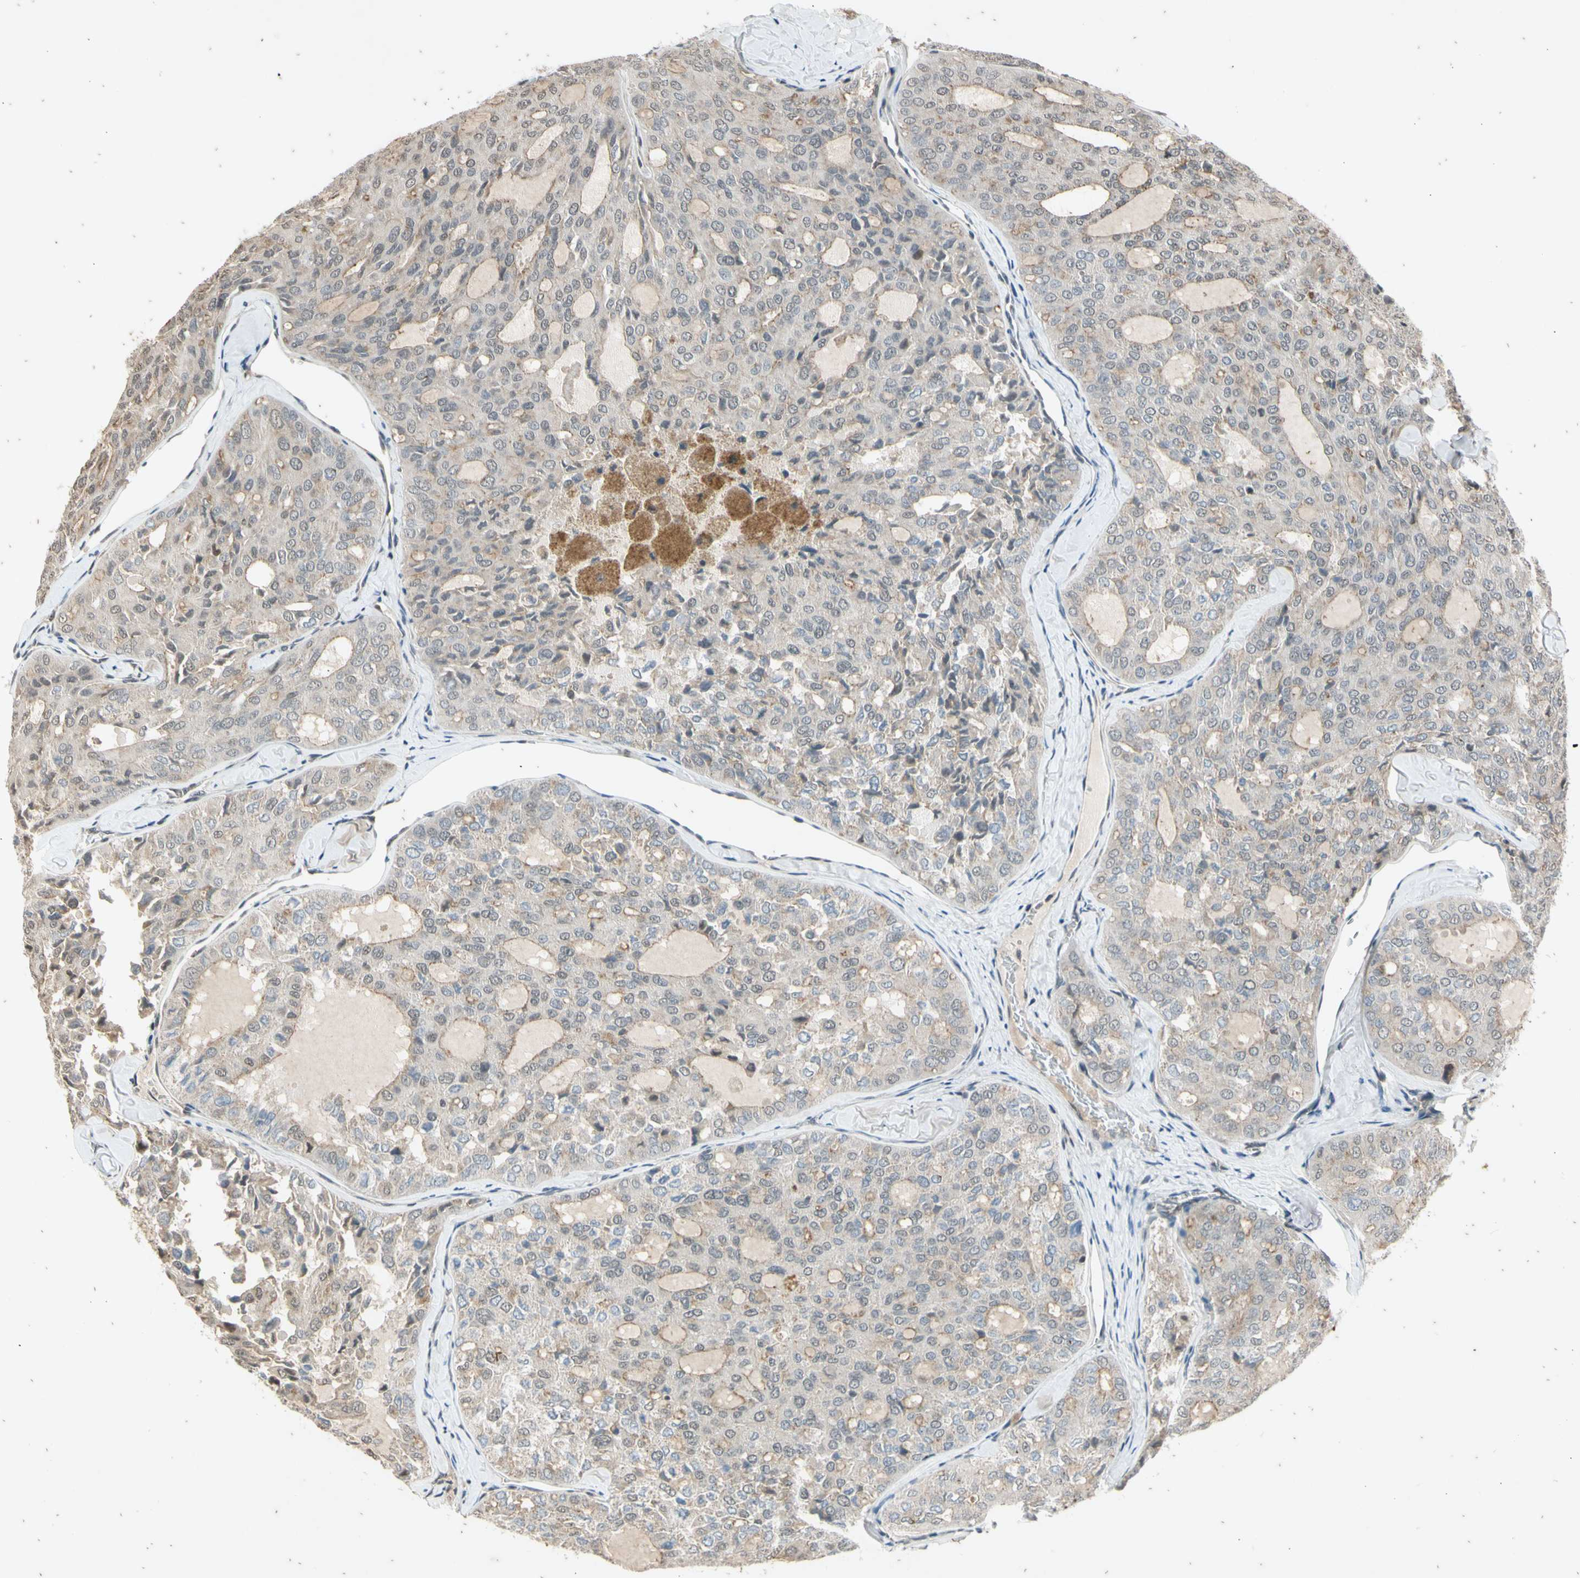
{"staining": {"intensity": "weak", "quantity": "<25%", "location": "cytoplasmic/membranous"}, "tissue": "thyroid cancer", "cell_type": "Tumor cells", "image_type": "cancer", "snomed": [{"axis": "morphology", "description": "Follicular adenoma carcinoma, NOS"}, {"axis": "topography", "description": "Thyroid gland"}], "caption": "Thyroid cancer (follicular adenoma carcinoma) stained for a protein using immunohistochemistry reveals no positivity tumor cells.", "gene": "EFNB2", "patient": {"sex": "male", "age": 75}}